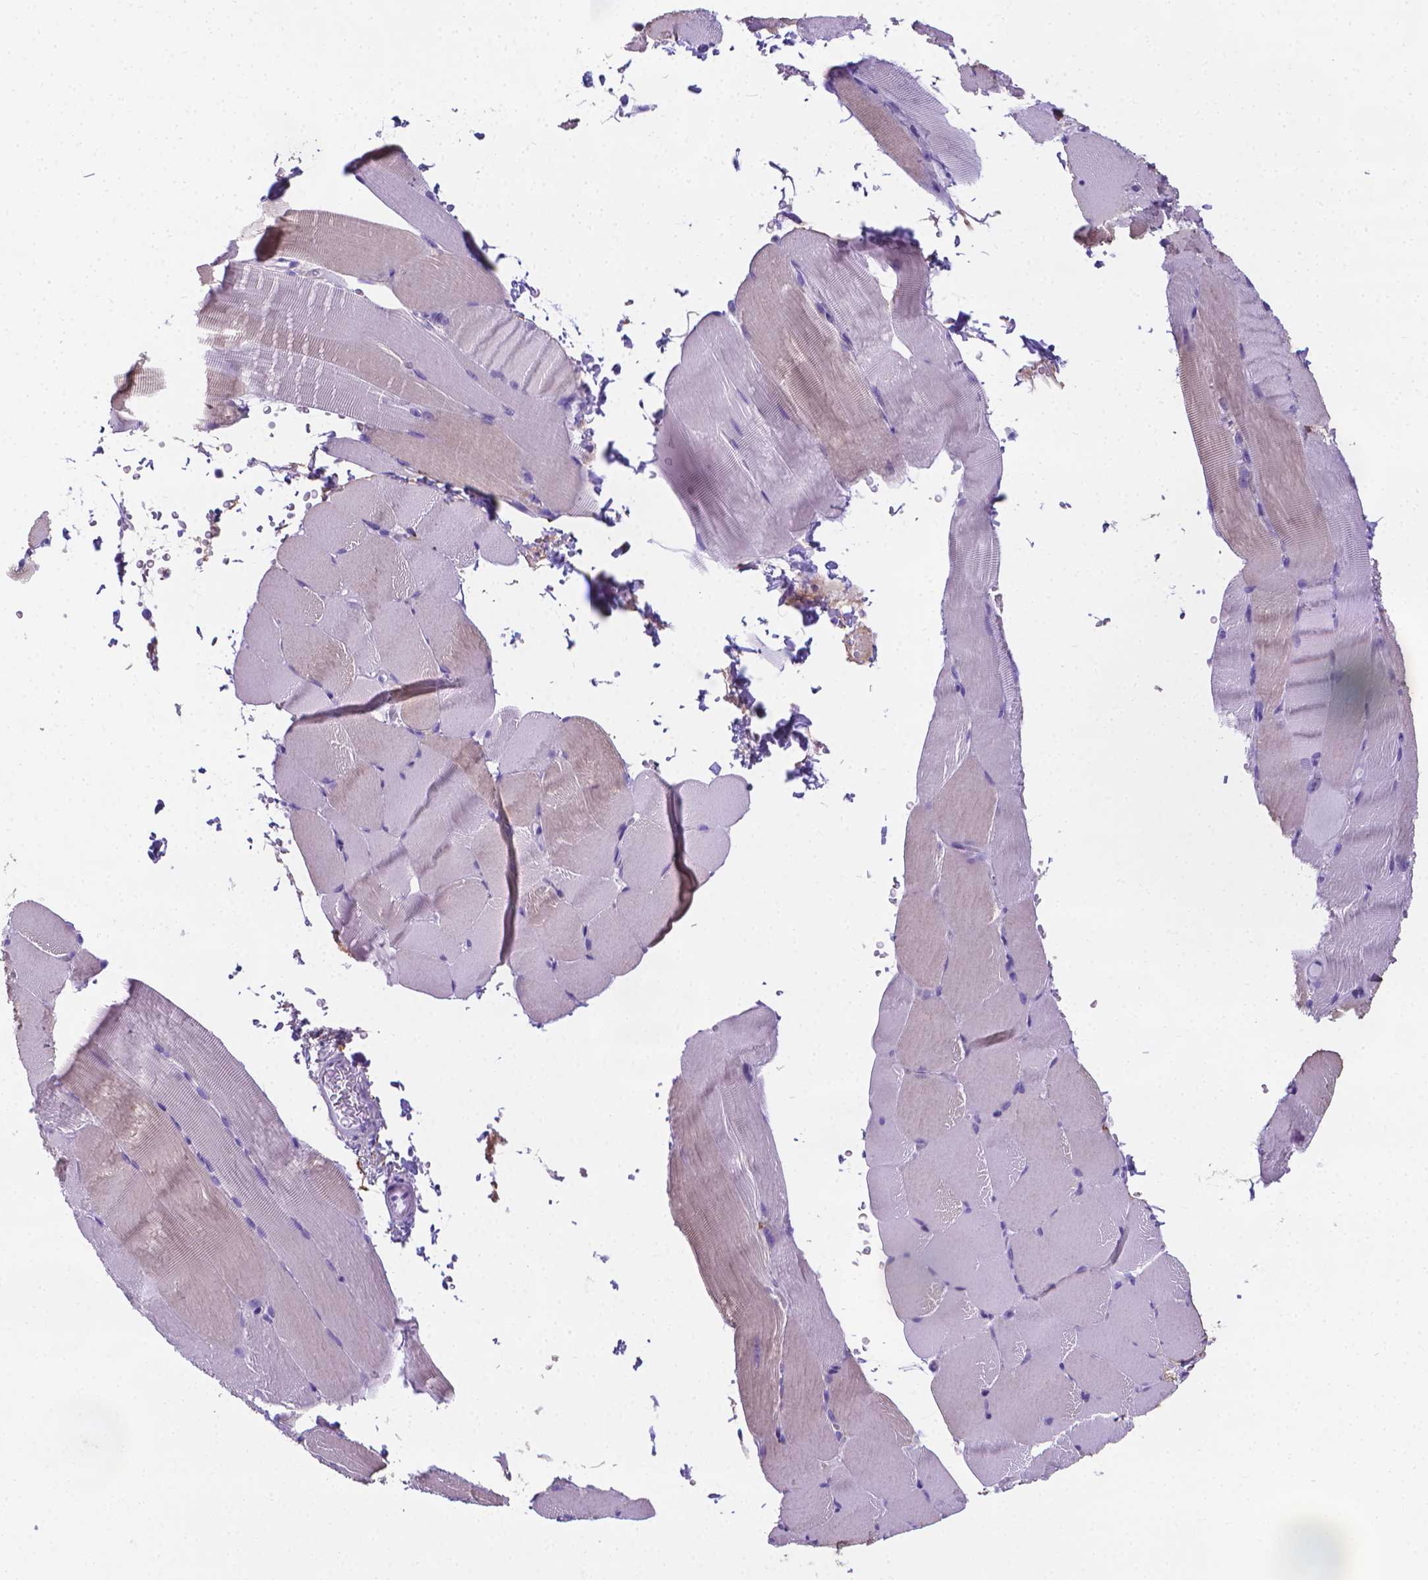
{"staining": {"intensity": "negative", "quantity": "none", "location": "none"}, "tissue": "skeletal muscle", "cell_type": "Myocytes", "image_type": "normal", "snomed": [{"axis": "morphology", "description": "Normal tissue, NOS"}, {"axis": "topography", "description": "Skeletal muscle"}], "caption": "Benign skeletal muscle was stained to show a protein in brown. There is no significant expression in myocytes. (Brightfield microscopy of DAB immunohistochemistry at high magnification).", "gene": "MFAP2", "patient": {"sex": "female", "age": 37}}